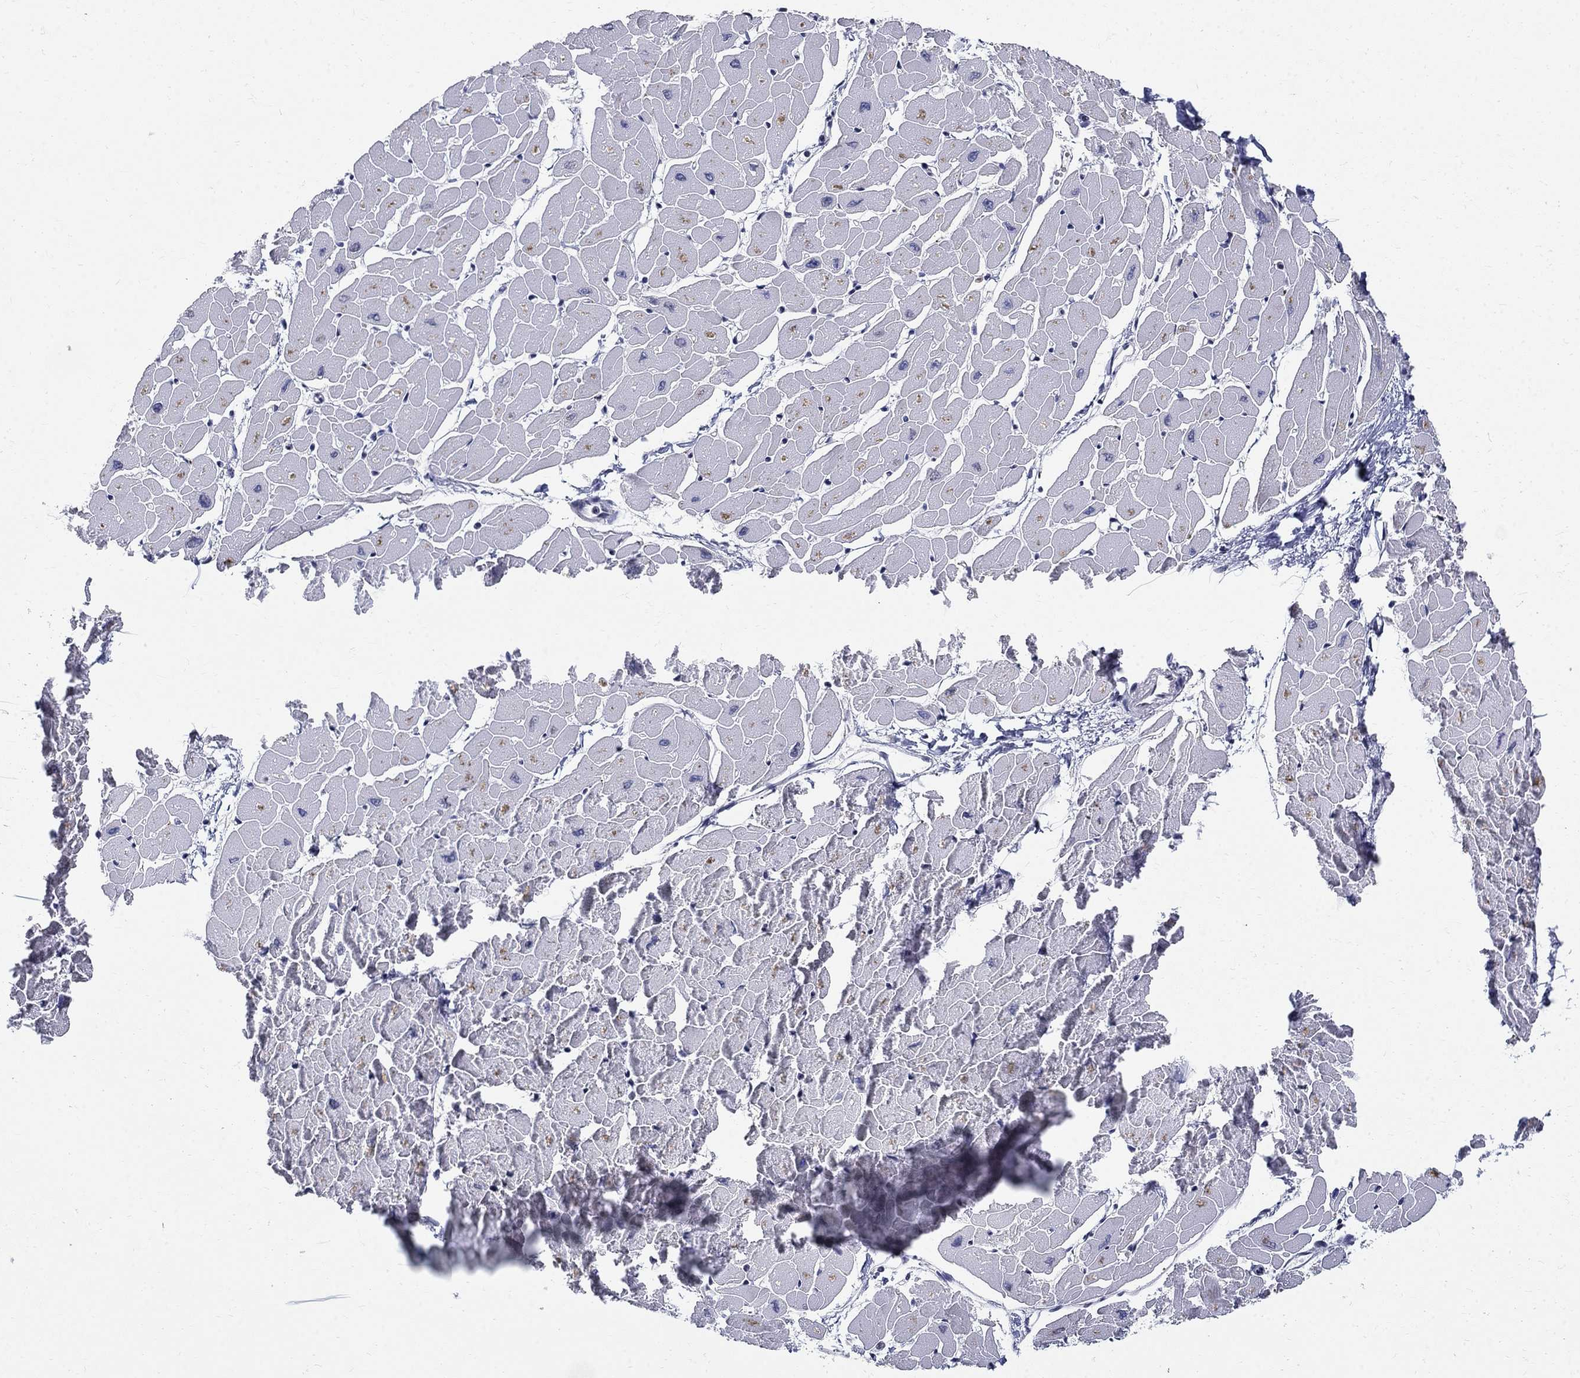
{"staining": {"intensity": "negative", "quantity": "none", "location": "none"}, "tissue": "heart muscle", "cell_type": "Cardiomyocytes", "image_type": "normal", "snomed": [{"axis": "morphology", "description": "Normal tissue, NOS"}, {"axis": "topography", "description": "Heart"}], "caption": "Immunohistochemistry histopathology image of benign human heart muscle stained for a protein (brown), which reveals no staining in cardiomyocytes. (DAB (3,3'-diaminobenzidine) IHC visualized using brightfield microscopy, high magnification).", "gene": "BHLHE22", "patient": {"sex": "male", "age": 57}}